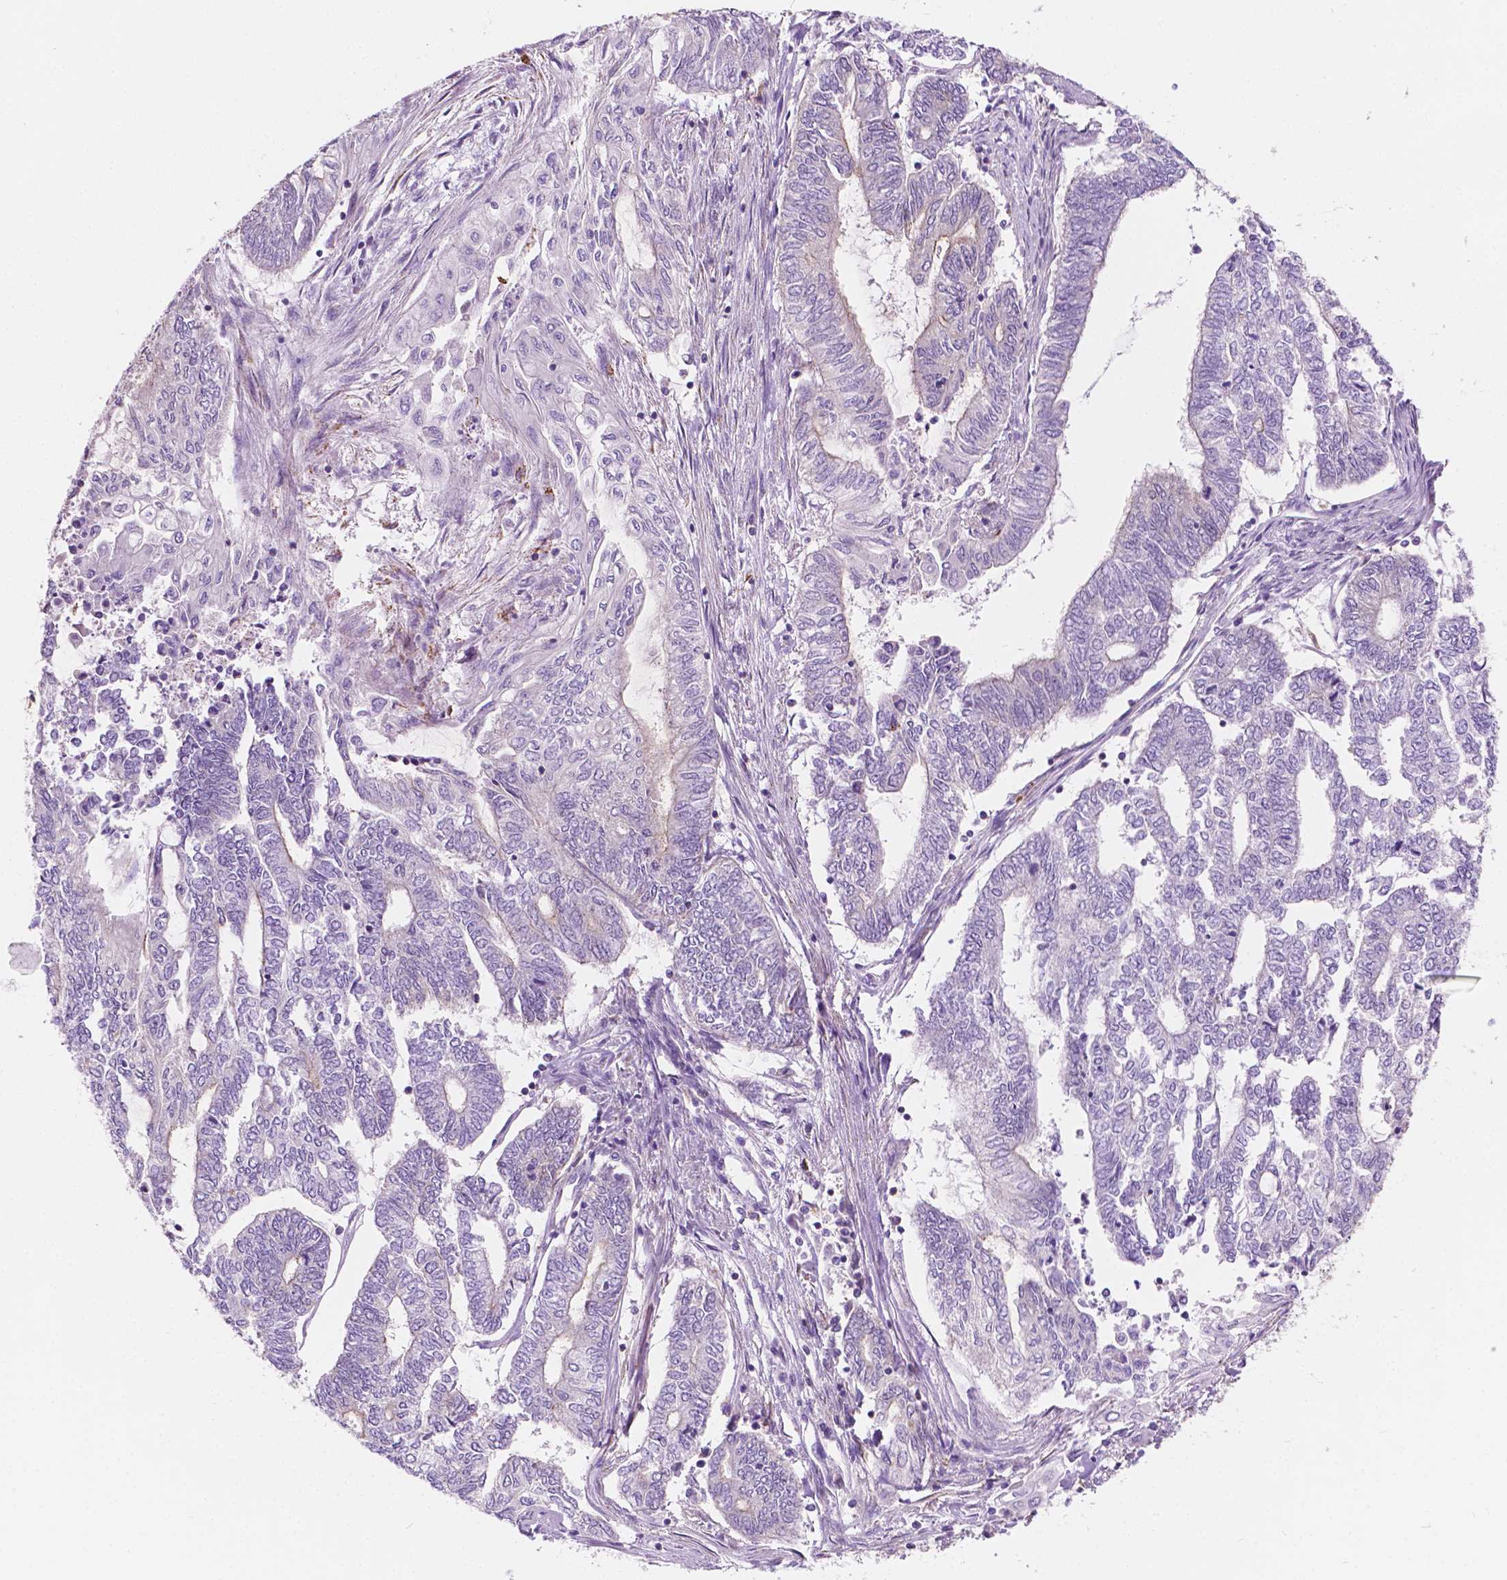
{"staining": {"intensity": "negative", "quantity": "none", "location": "none"}, "tissue": "endometrial cancer", "cell_type": "Tumor cells", "image_type": "cancer", "snomed": [{"axis": "morphology", "description": "Adenocarcinoma, NOS"}, {"axis": "topography", "description": "Uterus"}, {"axis": "topography", "description": "Endometrium"}], "caption": "Tumor cells show no significant protein positivity in endometrial cancer. (DAB immunohistochemistry, high magnification).", "gene": "NOS1AP", "patient": {"sex": "female", "age": 70}}